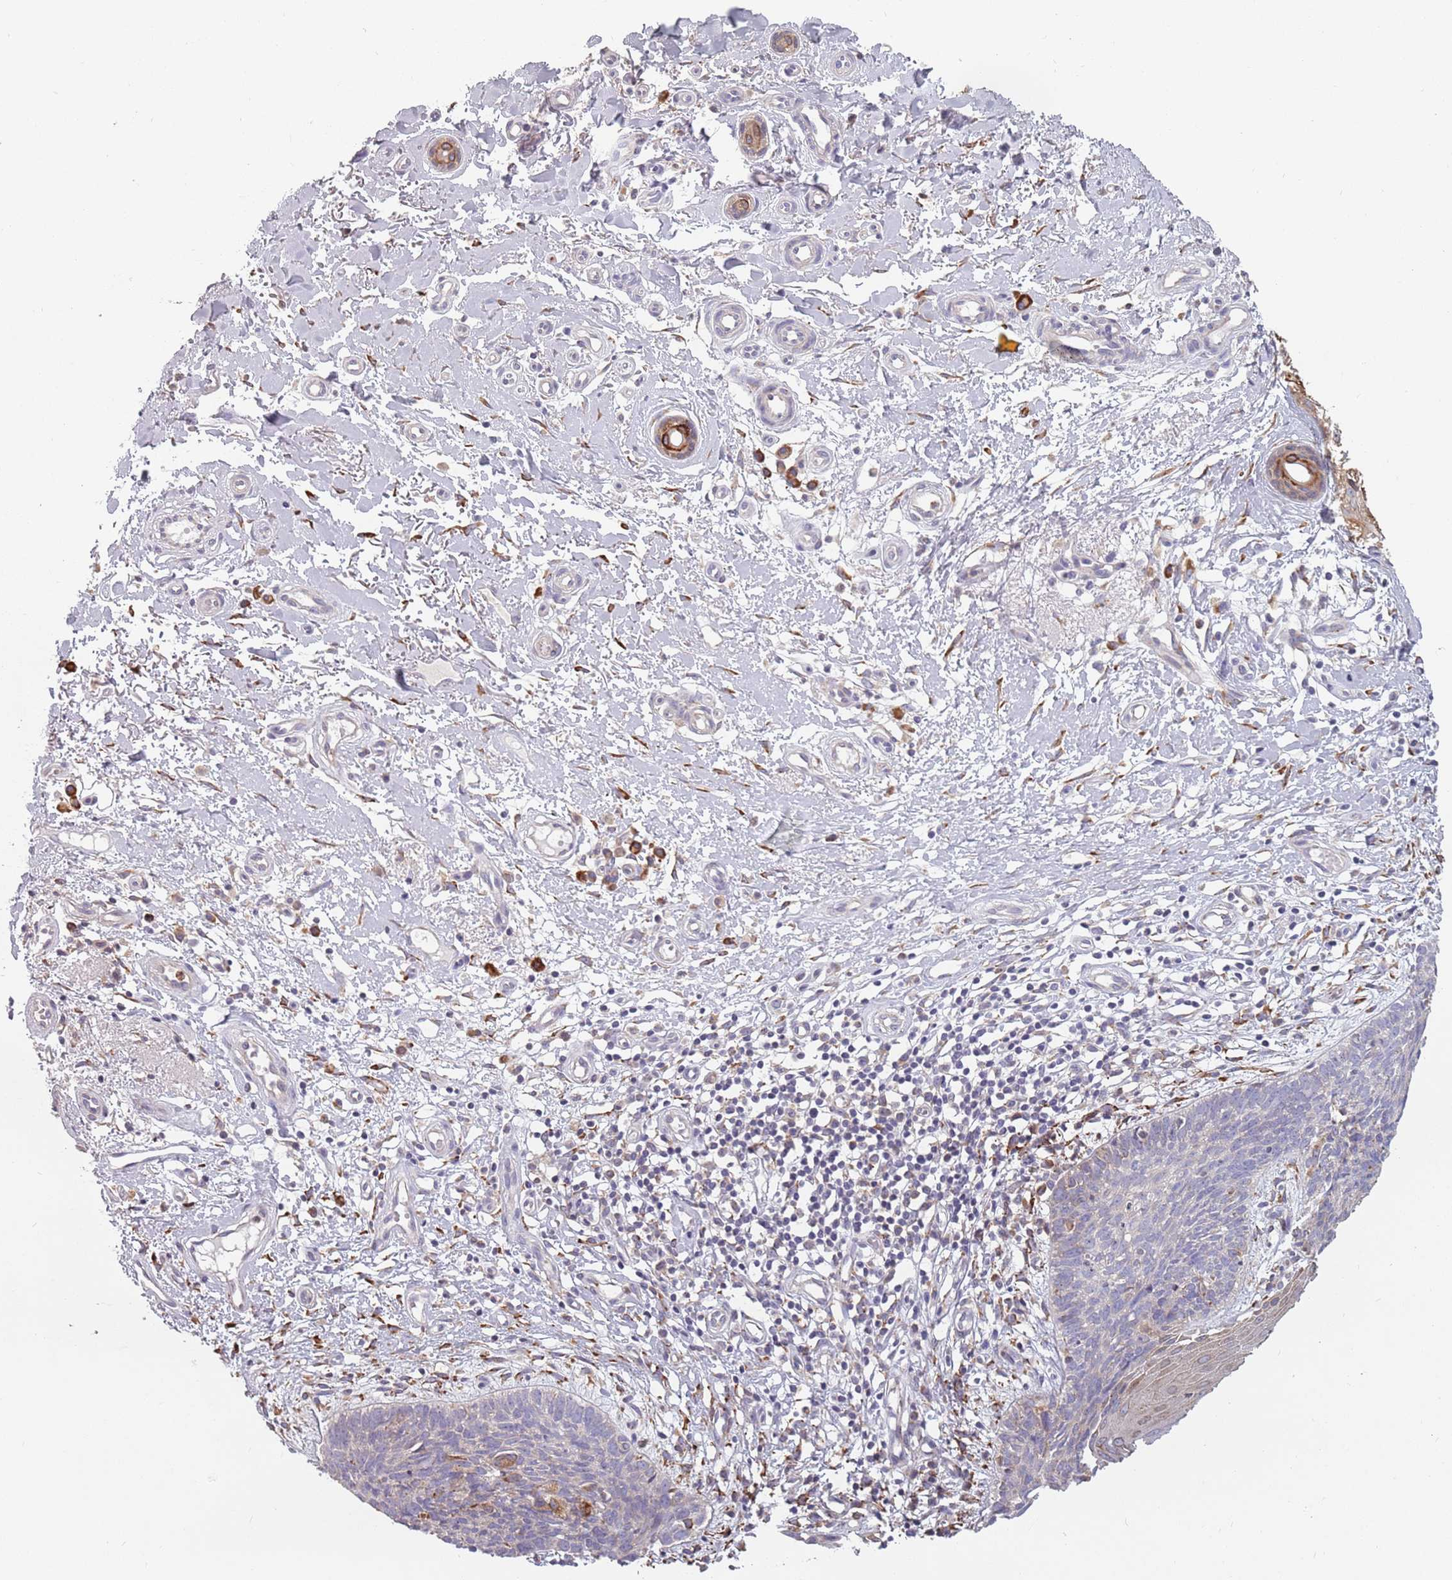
{"staining": {"intensity": "negative", "quantity": "none", "location": "none"}, "tissue": "skin cancer", "cell_type": "Tumor cells", "image_type": "cancer", "snomed": [{"axis": "morphology", "description": "Basal cell carcinoma"}, {"axis": "topography", "description": "Skin"}], "caption": "Micrograph shows no protein staining in tumor cells of basal cell carcinoma (skin) tissue.", "gene": "RPS9", "patient": {"sex": "male", "age": 78}}